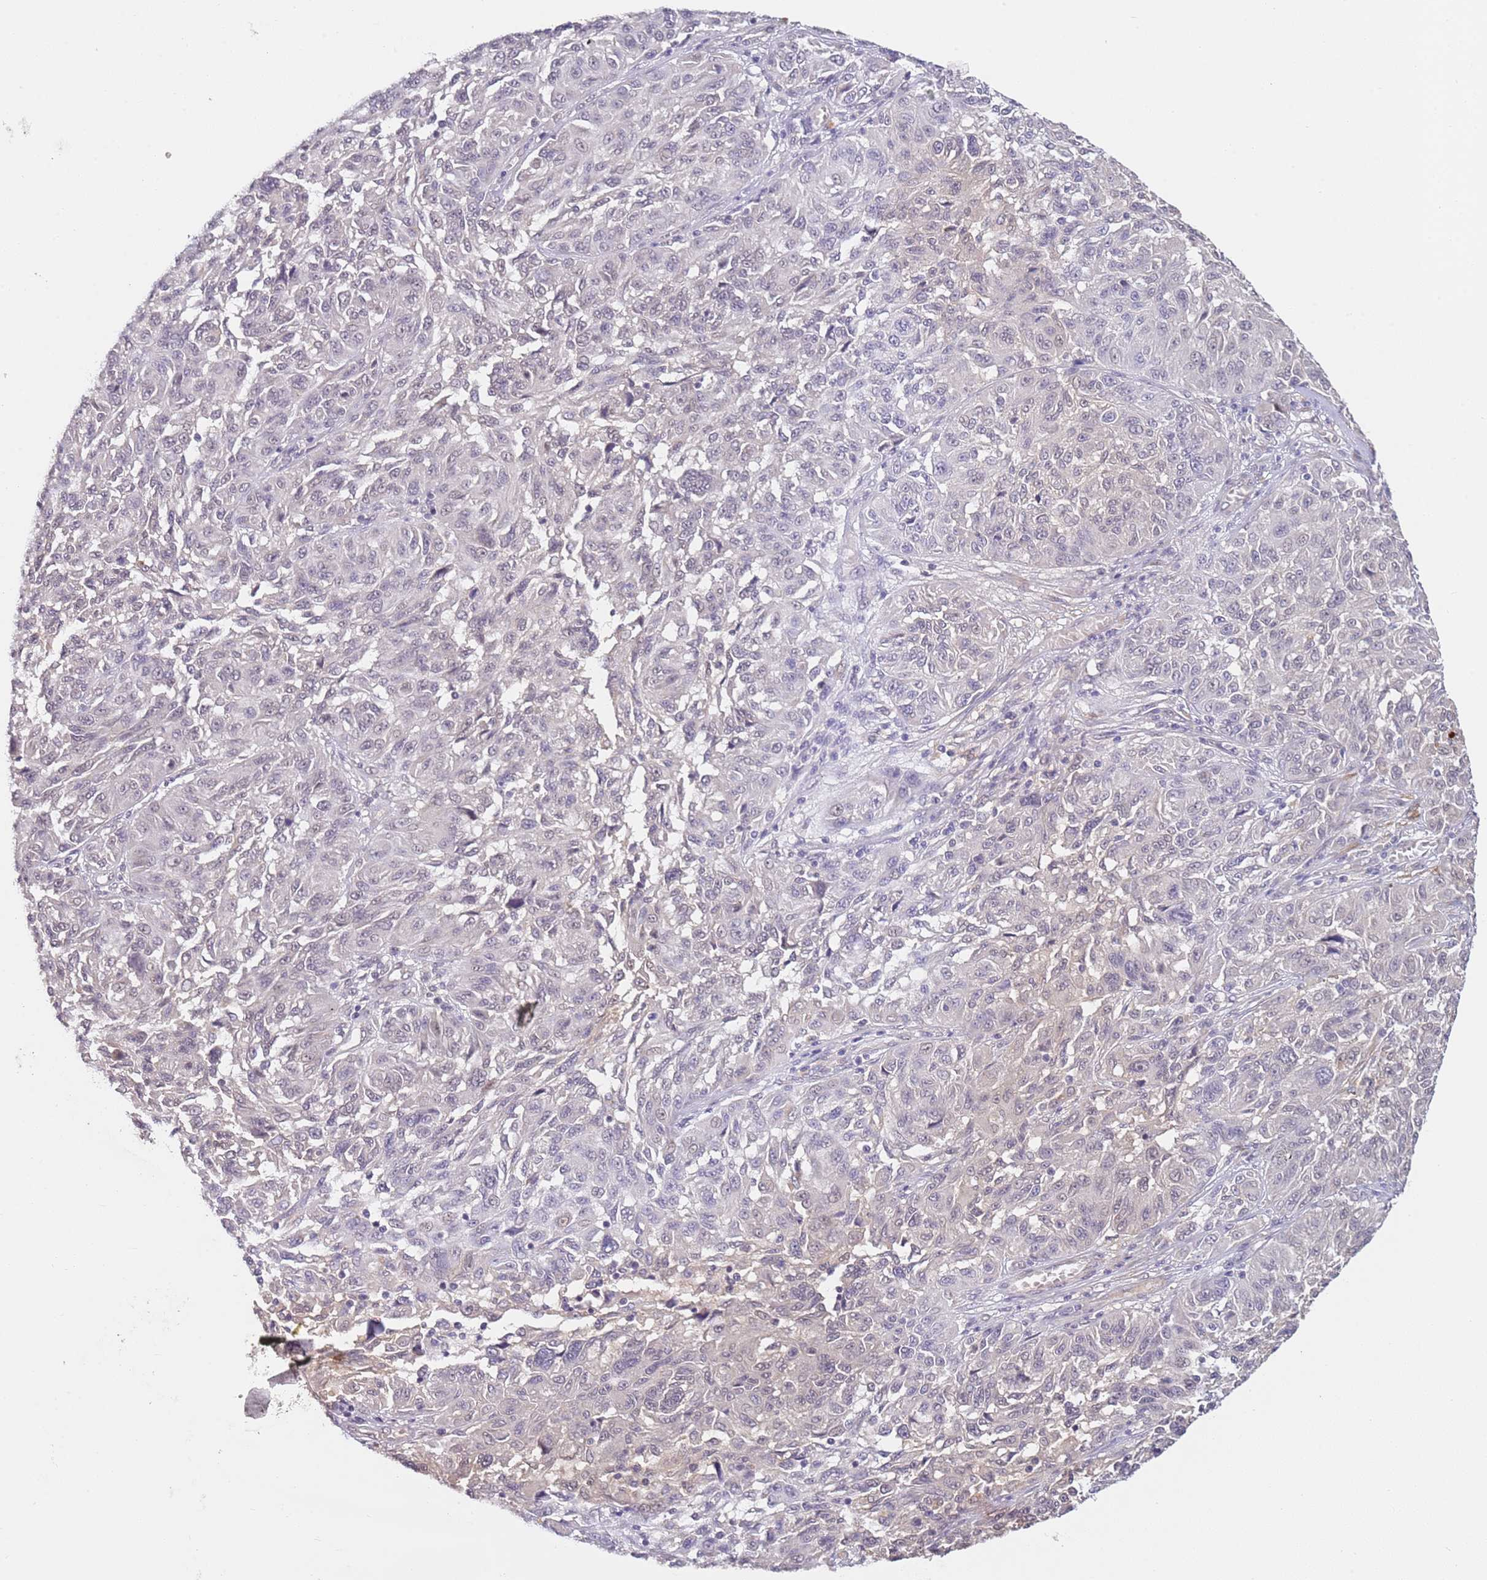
{"staining": {"intensity": "negative", "quantity": "none", "location": "none"}, "tissue": "melanoma", "cell_type": "Tumor cells", "image_type": "cancer", "snomed": [{"axis": "morphology", "description": "Malignant melanoma, NOS"}, {"axis": "topography", "description": "Skin"}], "caption": "Tumor cells show no significant protein positivity in melanoma.", "gene": "WDR93", "patient": {"sex": "male", "age": 53}}